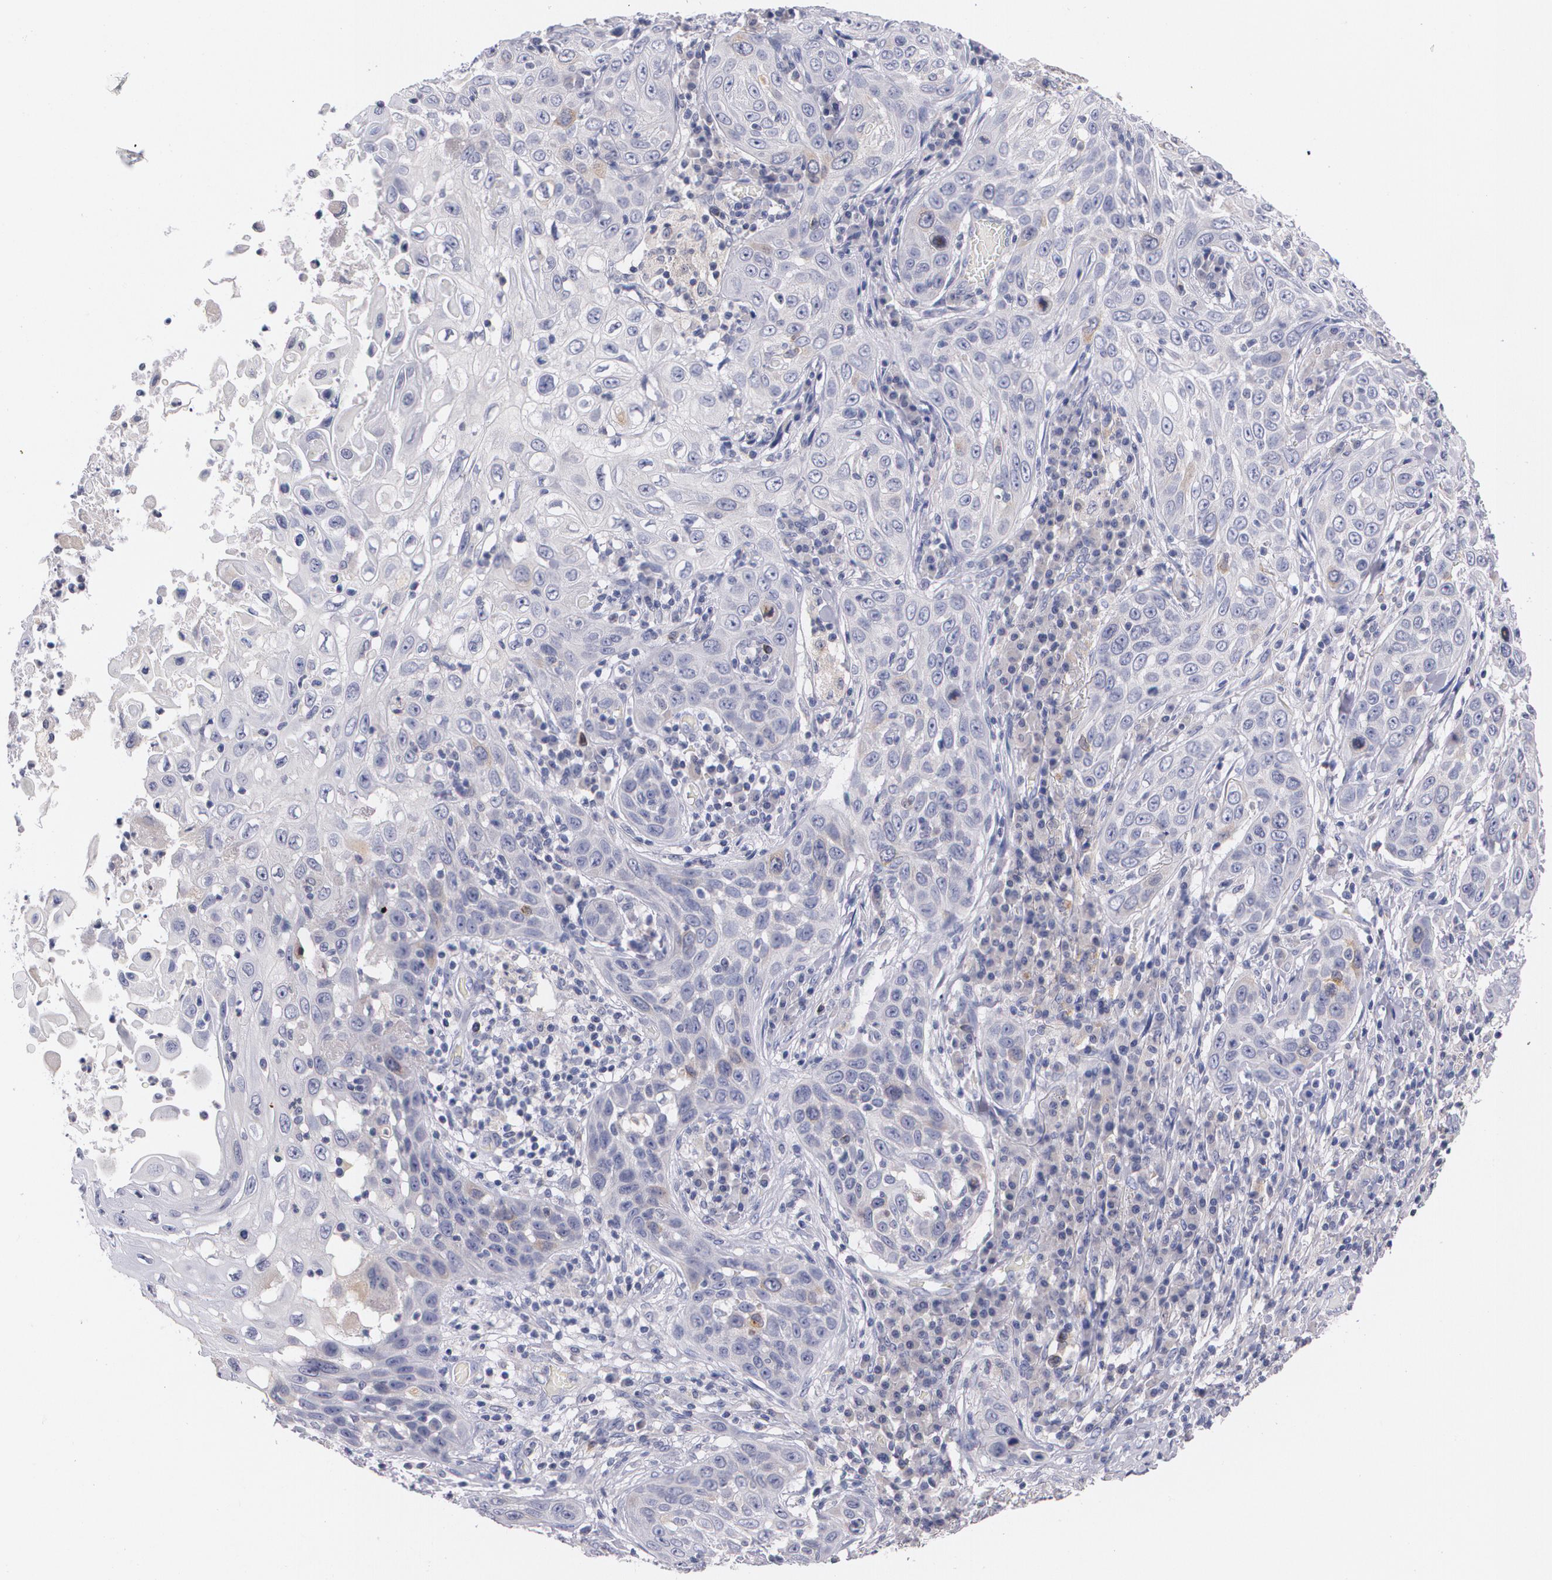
{"staining": {"intensity": "weak", "quantity": "<25%", "location": "cytoplasmic/membranous"}, "tissue": "skin cancer", "cell_type": "Tumor cells", "image_type": "cancer", "snomed": [{"axis": "morphology", "description": "Squamous cell carcinoma, NOS"}, {"axis": "topography", "description": "Skin"}], "caption": "This micrograph is of skin cancer (squamous cell carcinoma) stained with immunohistochemistry to label a protein in brown with the nuclei are counter-stained blue. There is no expression in tumor cells.", "gene": "HMMR", "patient": {"sex": "male", "age": 84}}